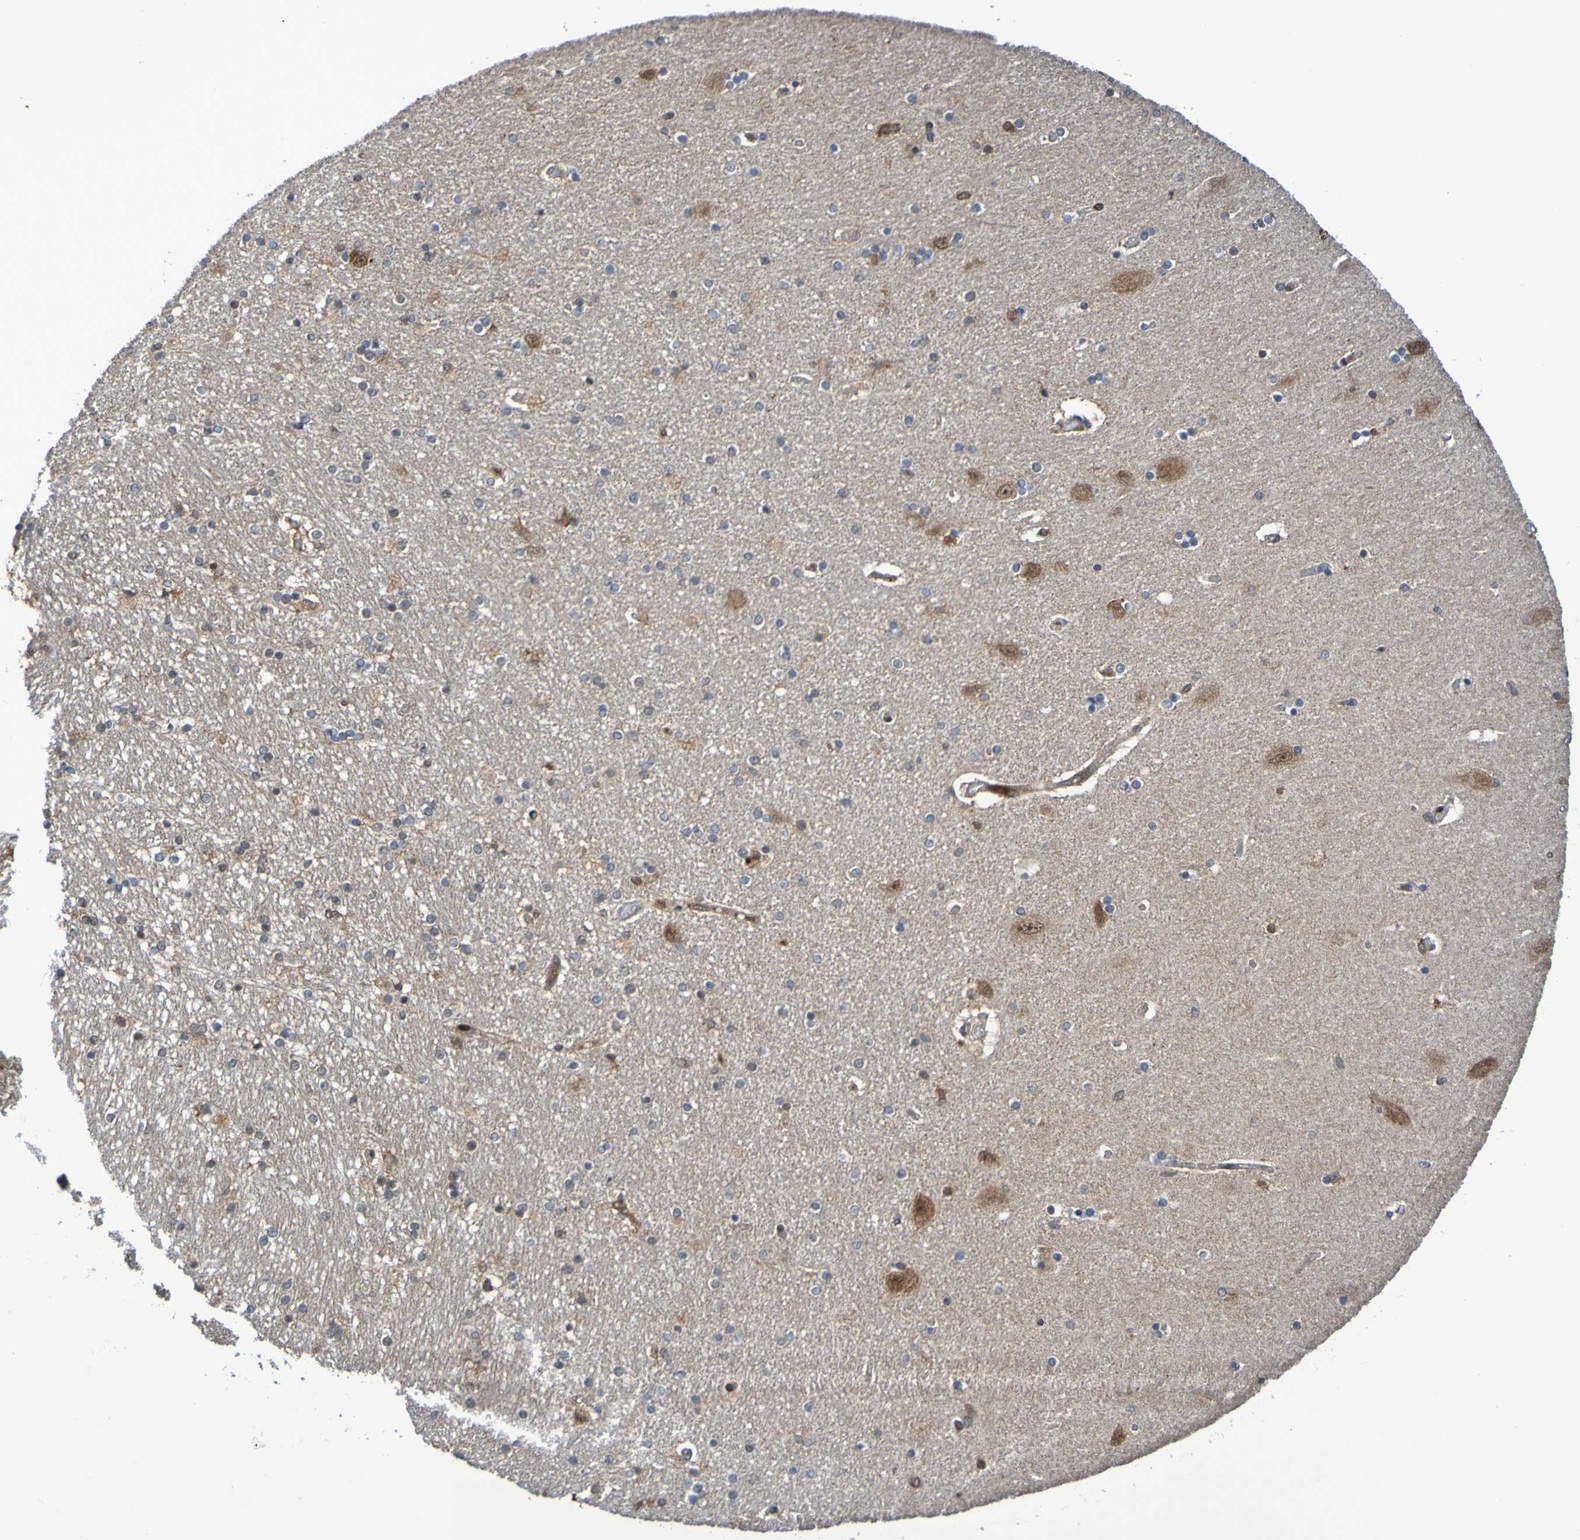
{"staining": {"intensity": "negative", "quantity": "none", "location": "none"}, "tissue": "hippocampus", "cell_type": "Glial cells", "image_type": "normal", "snomed": [{"axis": "morphology", "description": "Normal tissue, NOS"}, {"axis": "topography", "description": "Hippocampus"}], "caption": "This is an immunohistochemistry image of benign hippocampus. There is no staining in glial cells.", "gene": "ITLN1", "patient": {"sex": "female", "age": 54}}